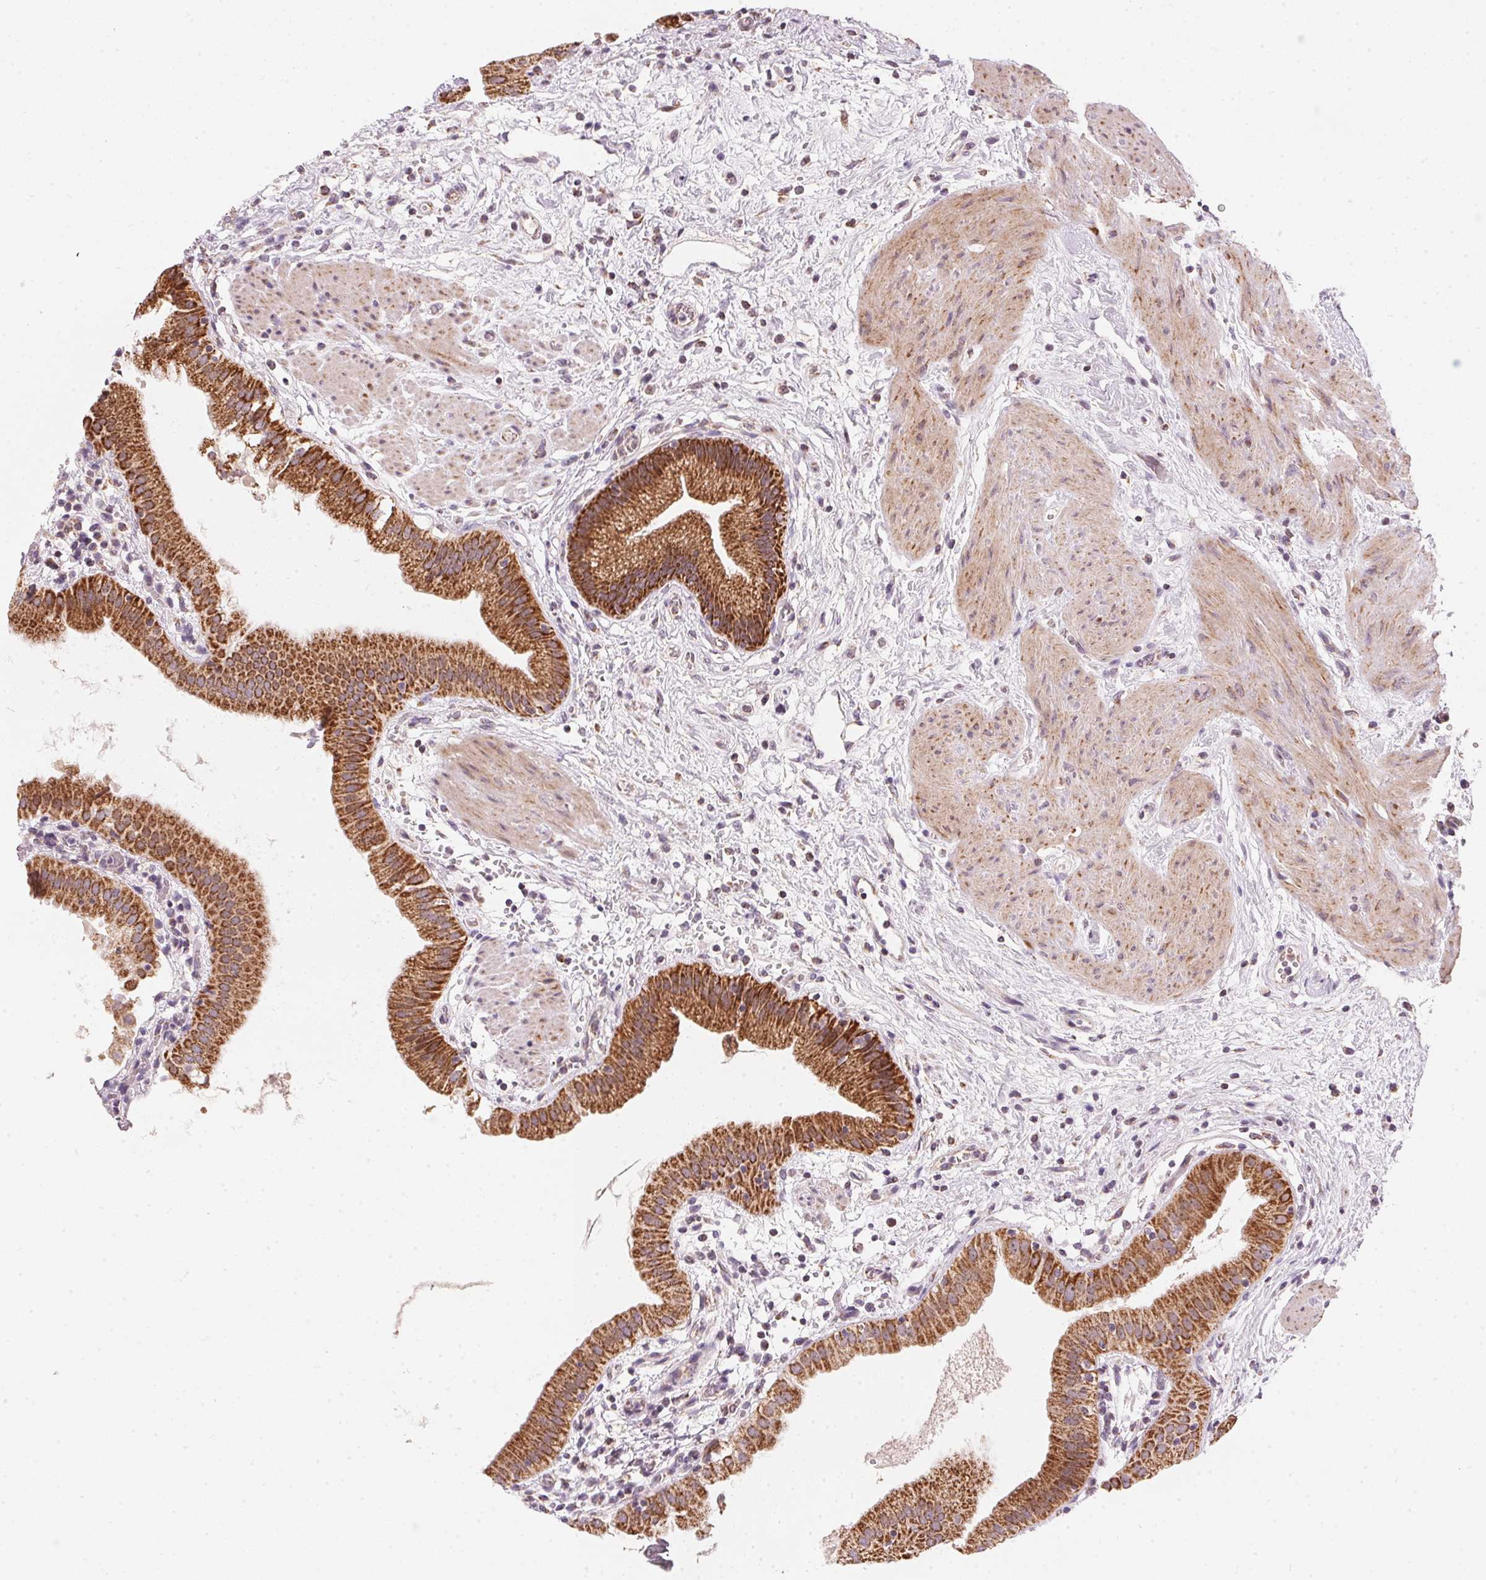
{"staining": {"intensity": "strong", "quantity": ">75%", "location": "cytoplasmic/membranous"}, "tissue": "gallbladder", "cell_type": "Glandular cells", "image_type": "normal", "snomed": [{"axis": "morphology", "description": "Normal tissue, NOS"}, {"axis": "topography", "description": "Gallbladder"}], "caption": "Human gallbladder stained with a brown dye displays strong cytoplasmic/membranous positive positivity in about >75% of glandular cells.", "gene": "COQ7", "patient": {"sex": "female", "age": 65}}